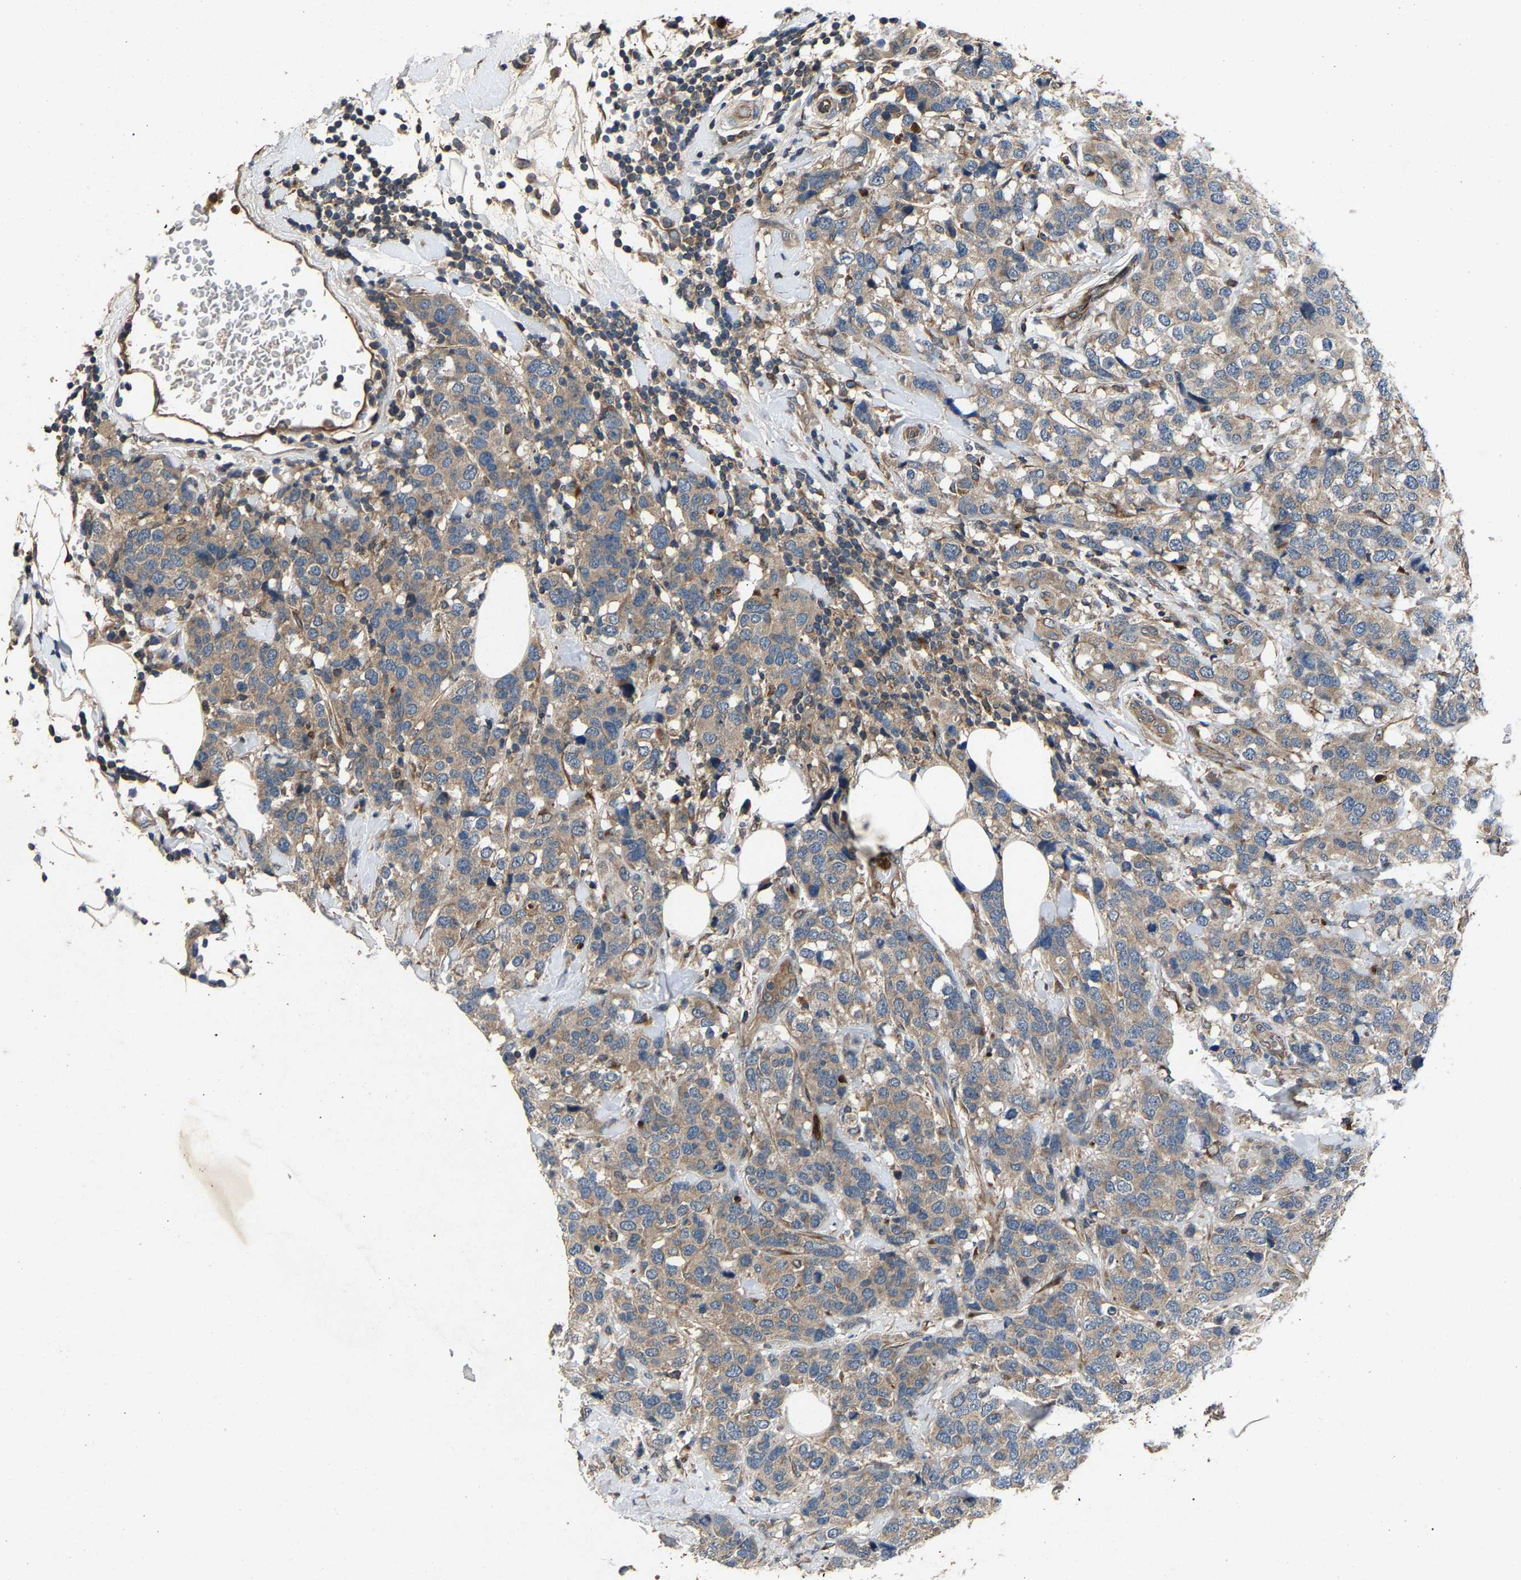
{"staining": {"intensity": "weak", "quantity": ">75%", "location": "cytoplasmic/membranous"}, "tissue": "breast cancer", "cell_type": "Tumor cells", "image_type": "cancer", "snomed": [{"axis": "morphology", "description": "Lobular carcinoma"}, {"axis": "topography", "description": "Breast"}], "caption": "An image of breast lobular carcinoma stained for a protein reveals weak cytoplasmic/membranous brown staining in tumor cells.", "gene": "PPID", "patient": {"sex": "female", "age": 59}}